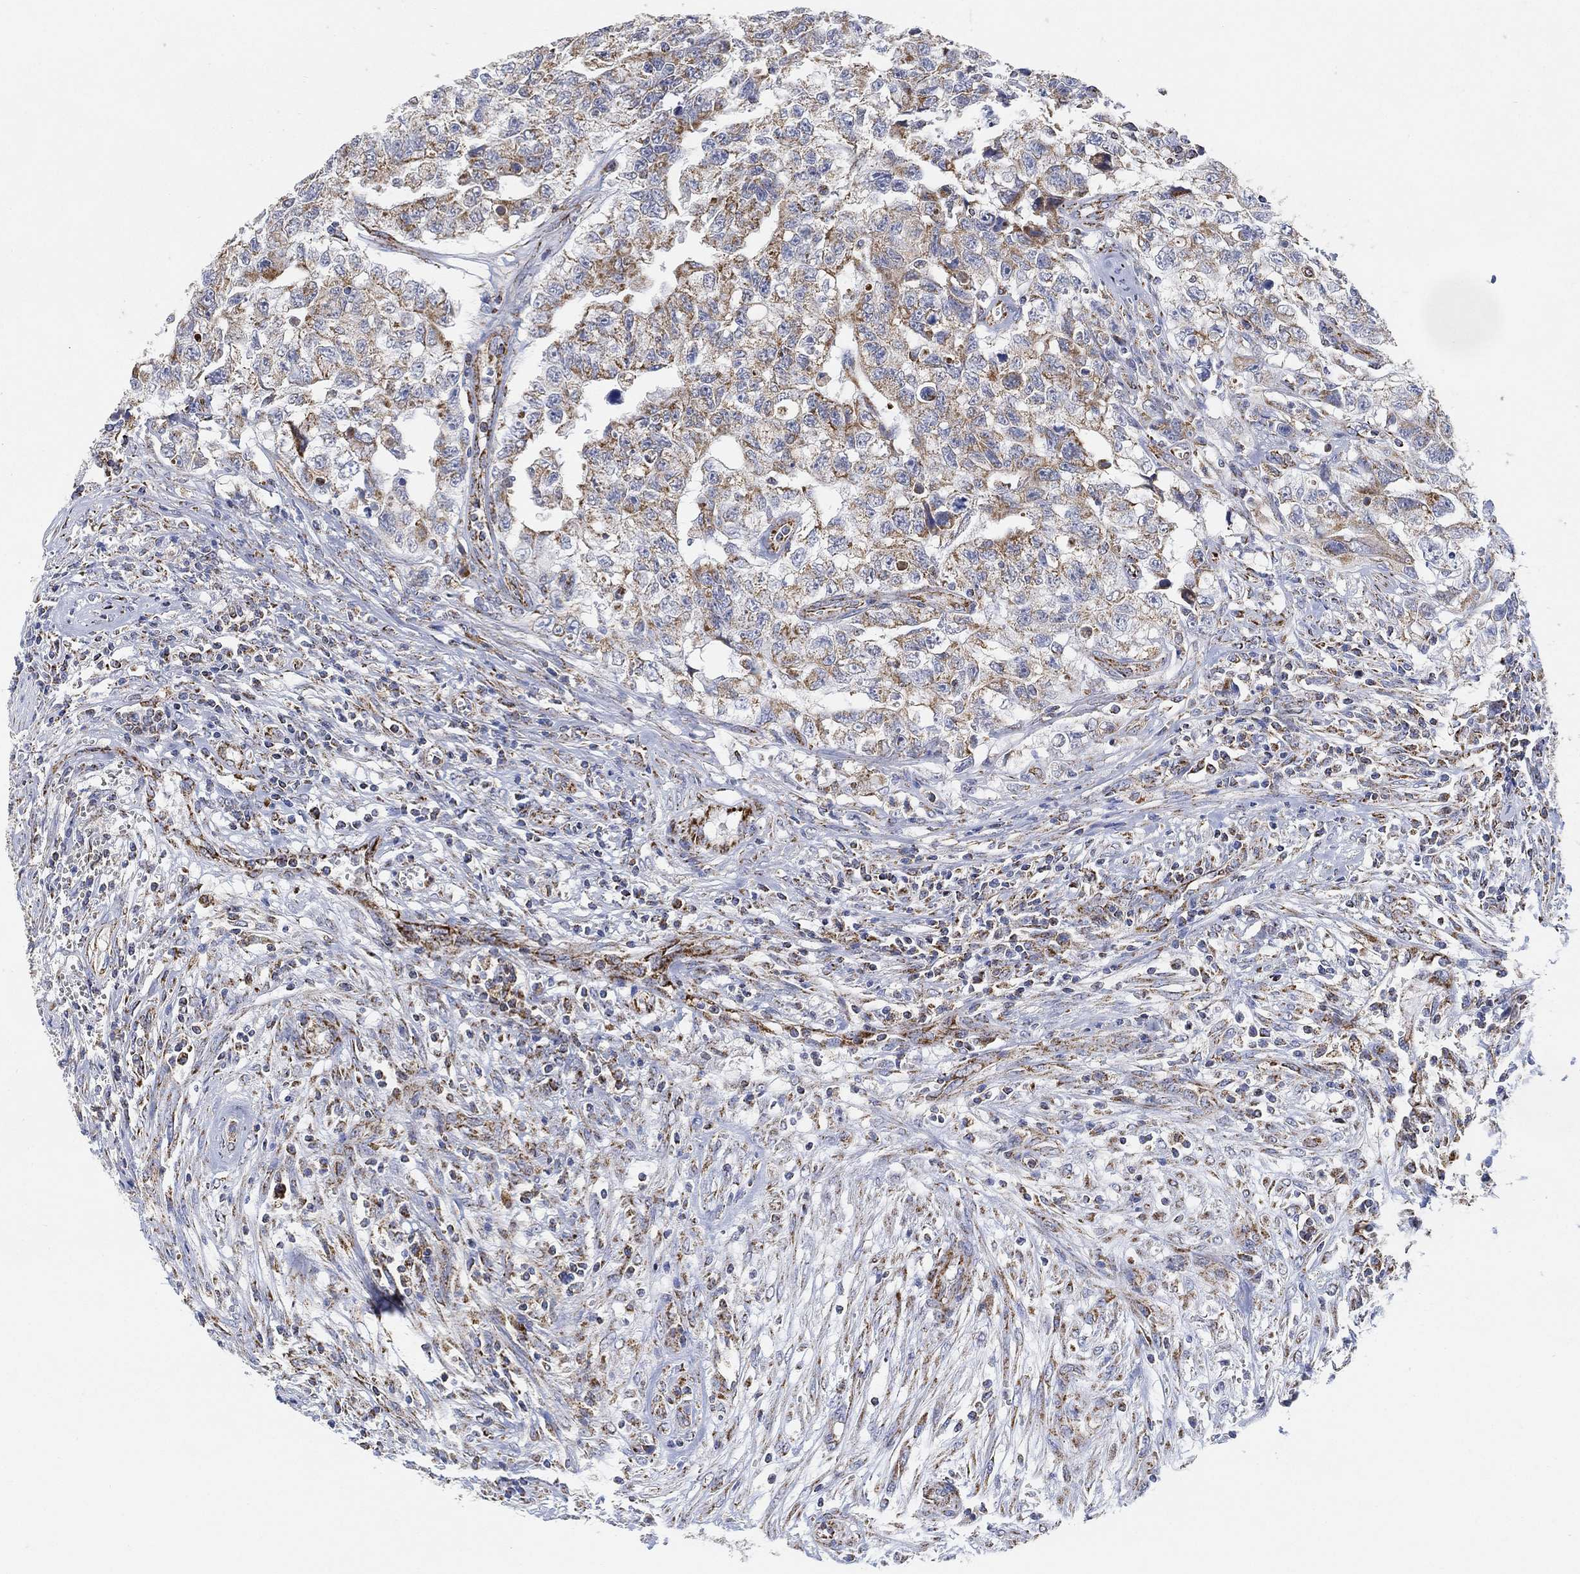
{"staining": {"intensity": "moderate", "quantity": "<25%", "location": "cytoplasmic/membranous"}, "tissue": "testis cancer", "cell_type": "Tumor cells", "image_type": "cancer", "snomed": [{"axis": "morphology", "description": "Carcinoma, Embryonal, NOS"}, {"axis": "topography", "description": "Testis"}], "caption": "Human testis cancer stained for a protein (brown) displays moderate cytoplasmic/membranous positive positivity in about <25% of tumor cells.", "gene": "NDUFS3", "patient": {"sex": "male", "age": 24}}